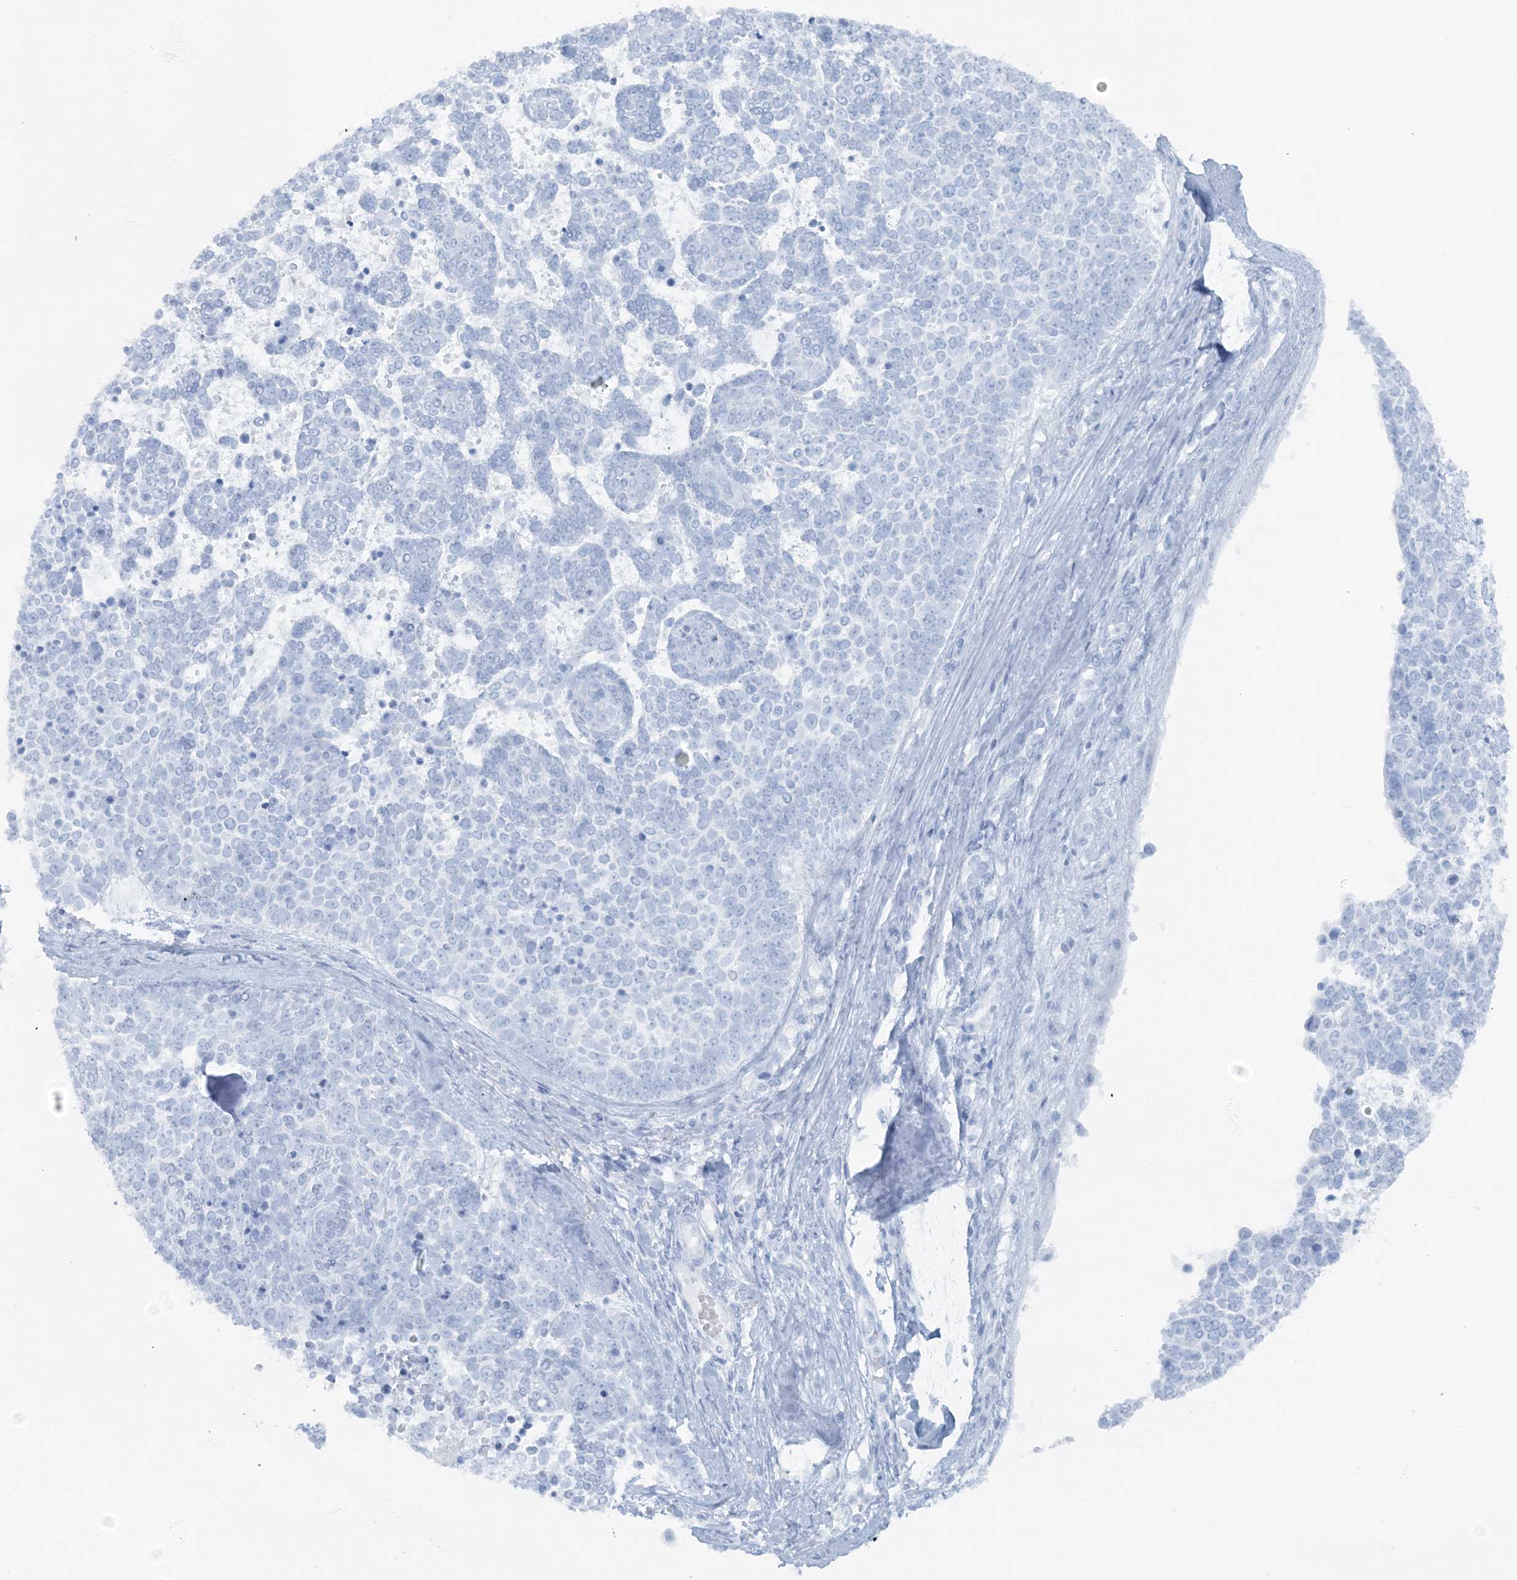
{"staining": {"intensity": "negative", "quantity": "none", "location": "none"}, "tissue": "skin cancer", "cell_type": "Tumor cells", "image_type": "cancer", "snomed": [{"axis": "morphology", "description": "Basal cell carcinoma"}, {"axis": "topography", "description": "Skin"}], "caption": "An image of skin basal cell carcinoma stained for a protein demonstrates no brown staining in tumor cells.", "gene": "ATP11A", "patient": {"sex": "female", "age": 81}}